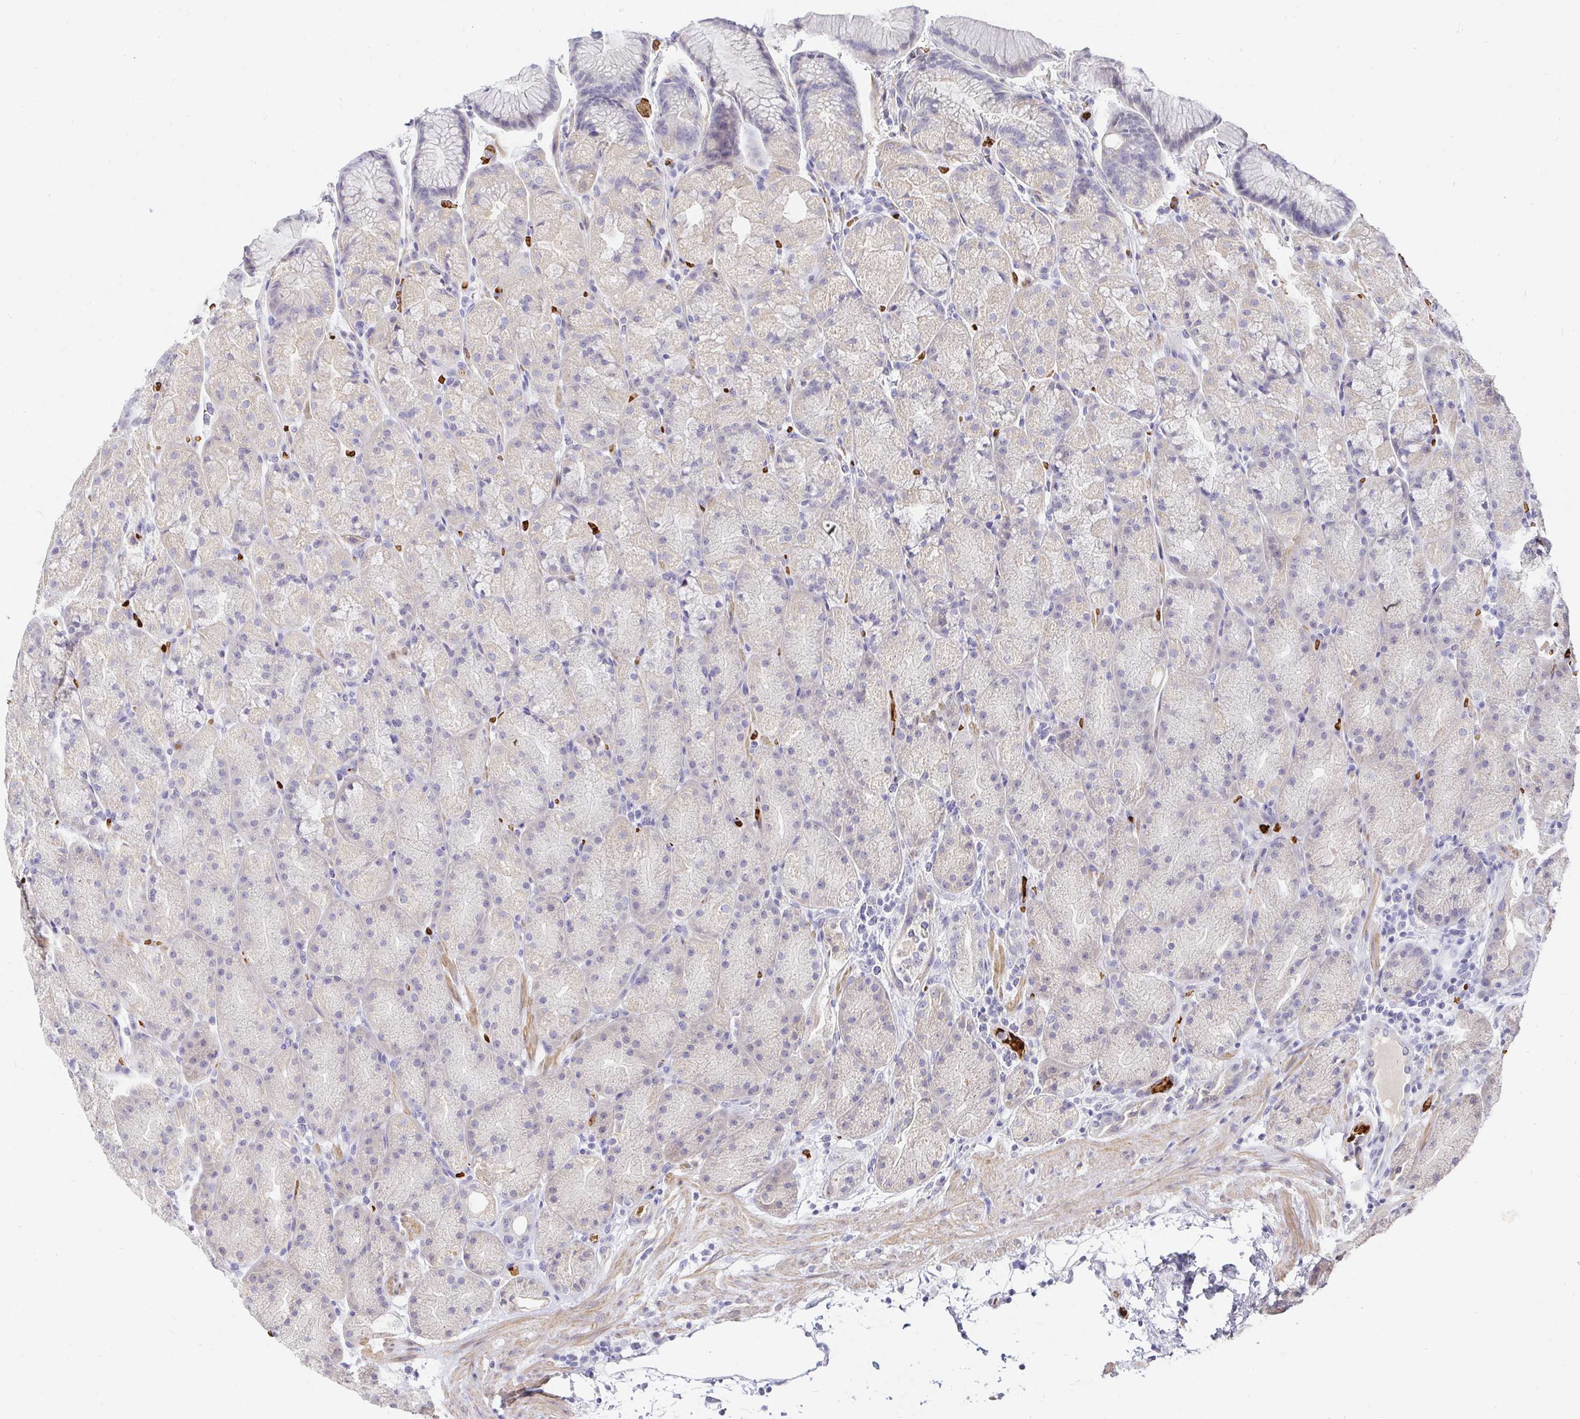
{"staining": {"intensity": "negative", "quantity": "none", "location": "none"}, "tissue": "stomach", "cell_type": "Glandular cells", "image_type": "normal", "snomed": [{"axis": "morphology", "description": "Normal tissue, NOS"}, {"axis": "topography", "description": "Stomach, upper"}, {"axis": "topography", "description": "Stomach"}], "caption": "High power microscopy histopathology image of an IHC photomicrograph of normal stomach, revealing no significant staining in glandular cells.", "gene": "FGF21", "patient": {"sex": "male", "age": 48}}